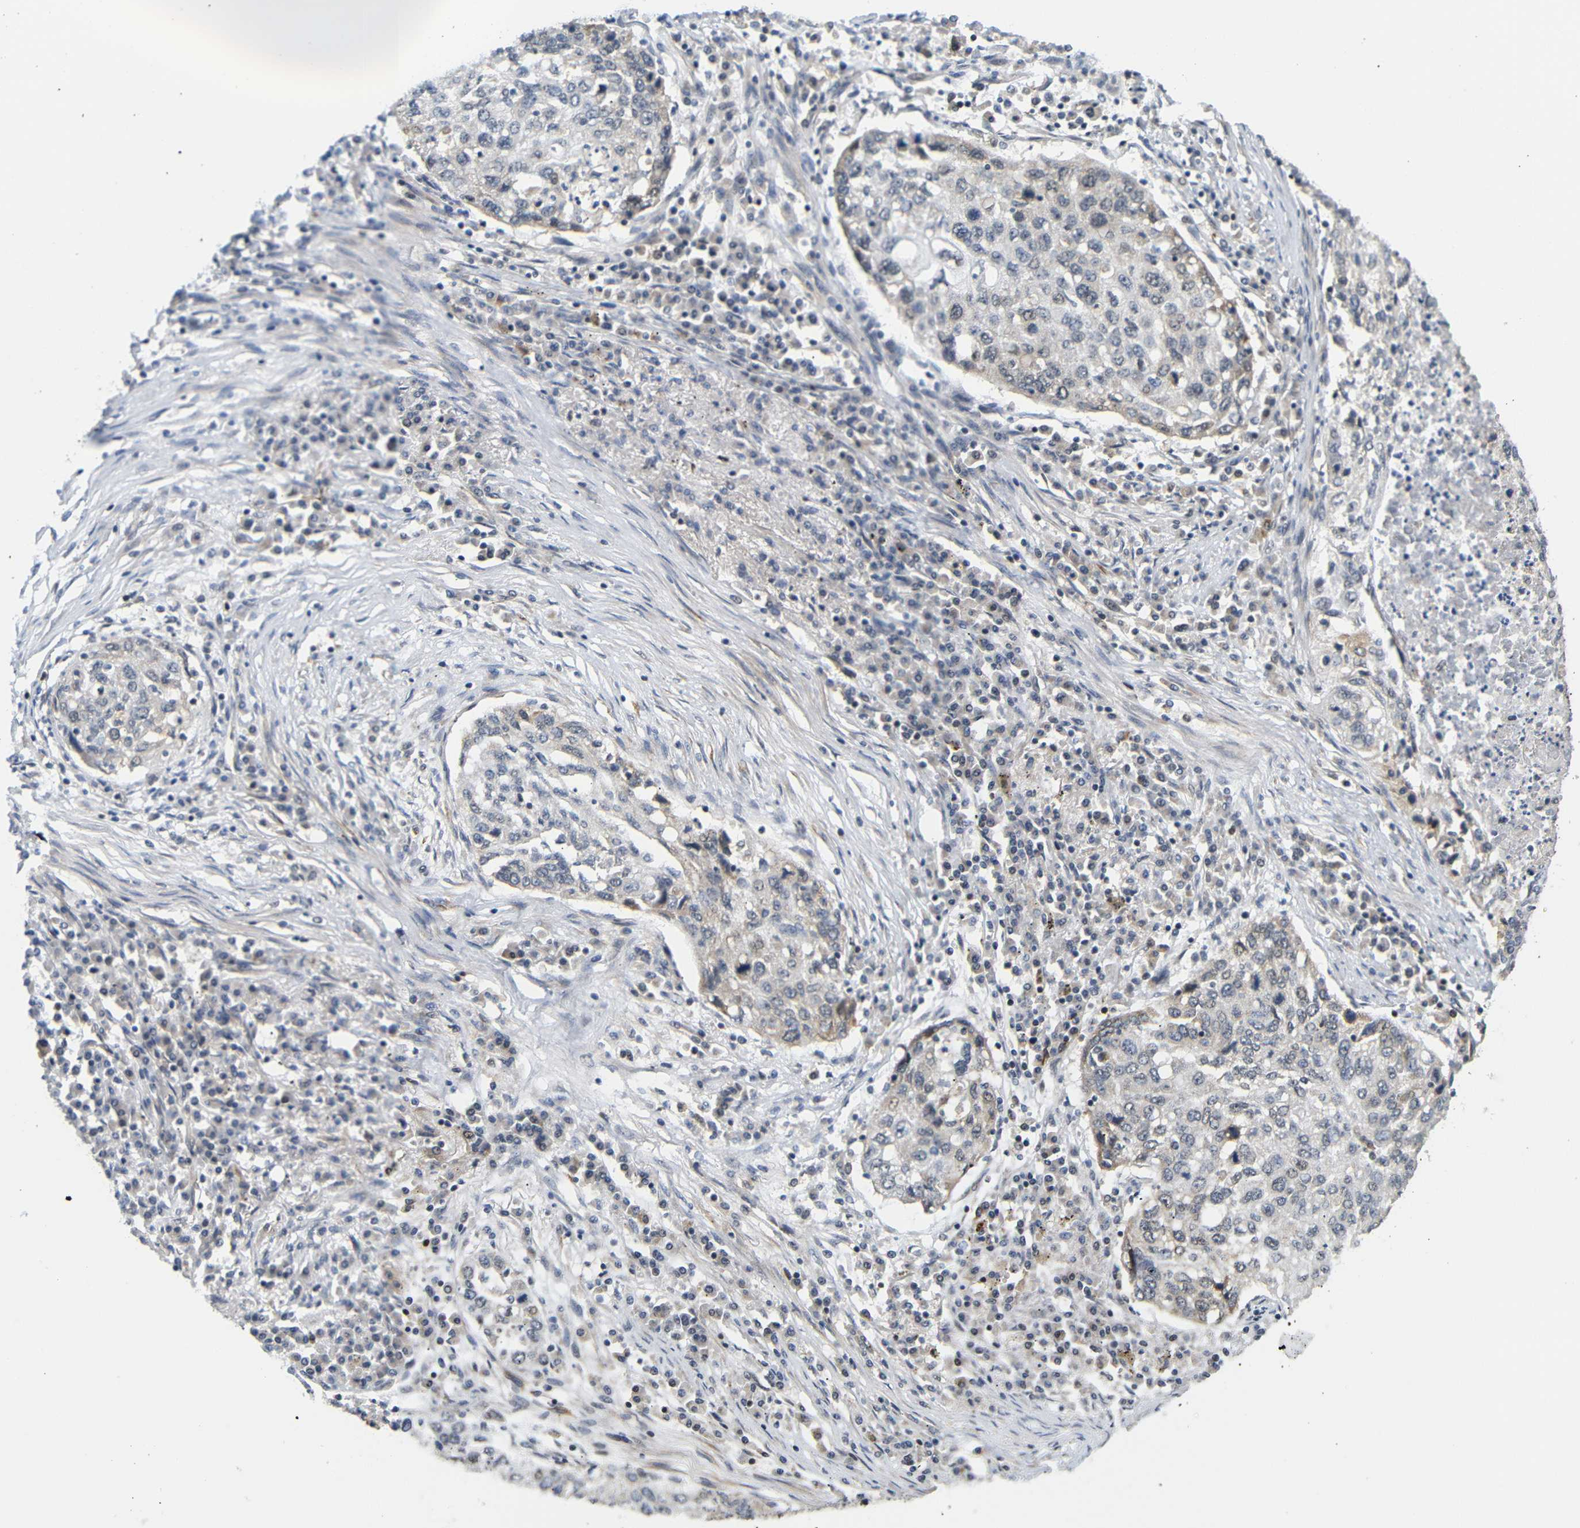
{"staining": {"intensity": "weak", "quantity": "25%-75%", "location": "cytoplasmic/membranous"}, "tissue": "lung cancer", "cell_type": "Tumor cells", "image_type": "cancer", "snomed": [{"axis": "morphology", "description": "Squamous cell carcinoma, NOS"}, {"axis": "topography", "description": "Lung"}], "caption": "This is an image of IHC staining of lung cancer (squamous cell carcinoma), which shows weak staining in the cytoplasmic/membranous of tumor cells.", "gene": "GJA5", "patient": {"sex": "female", "age": 63}}